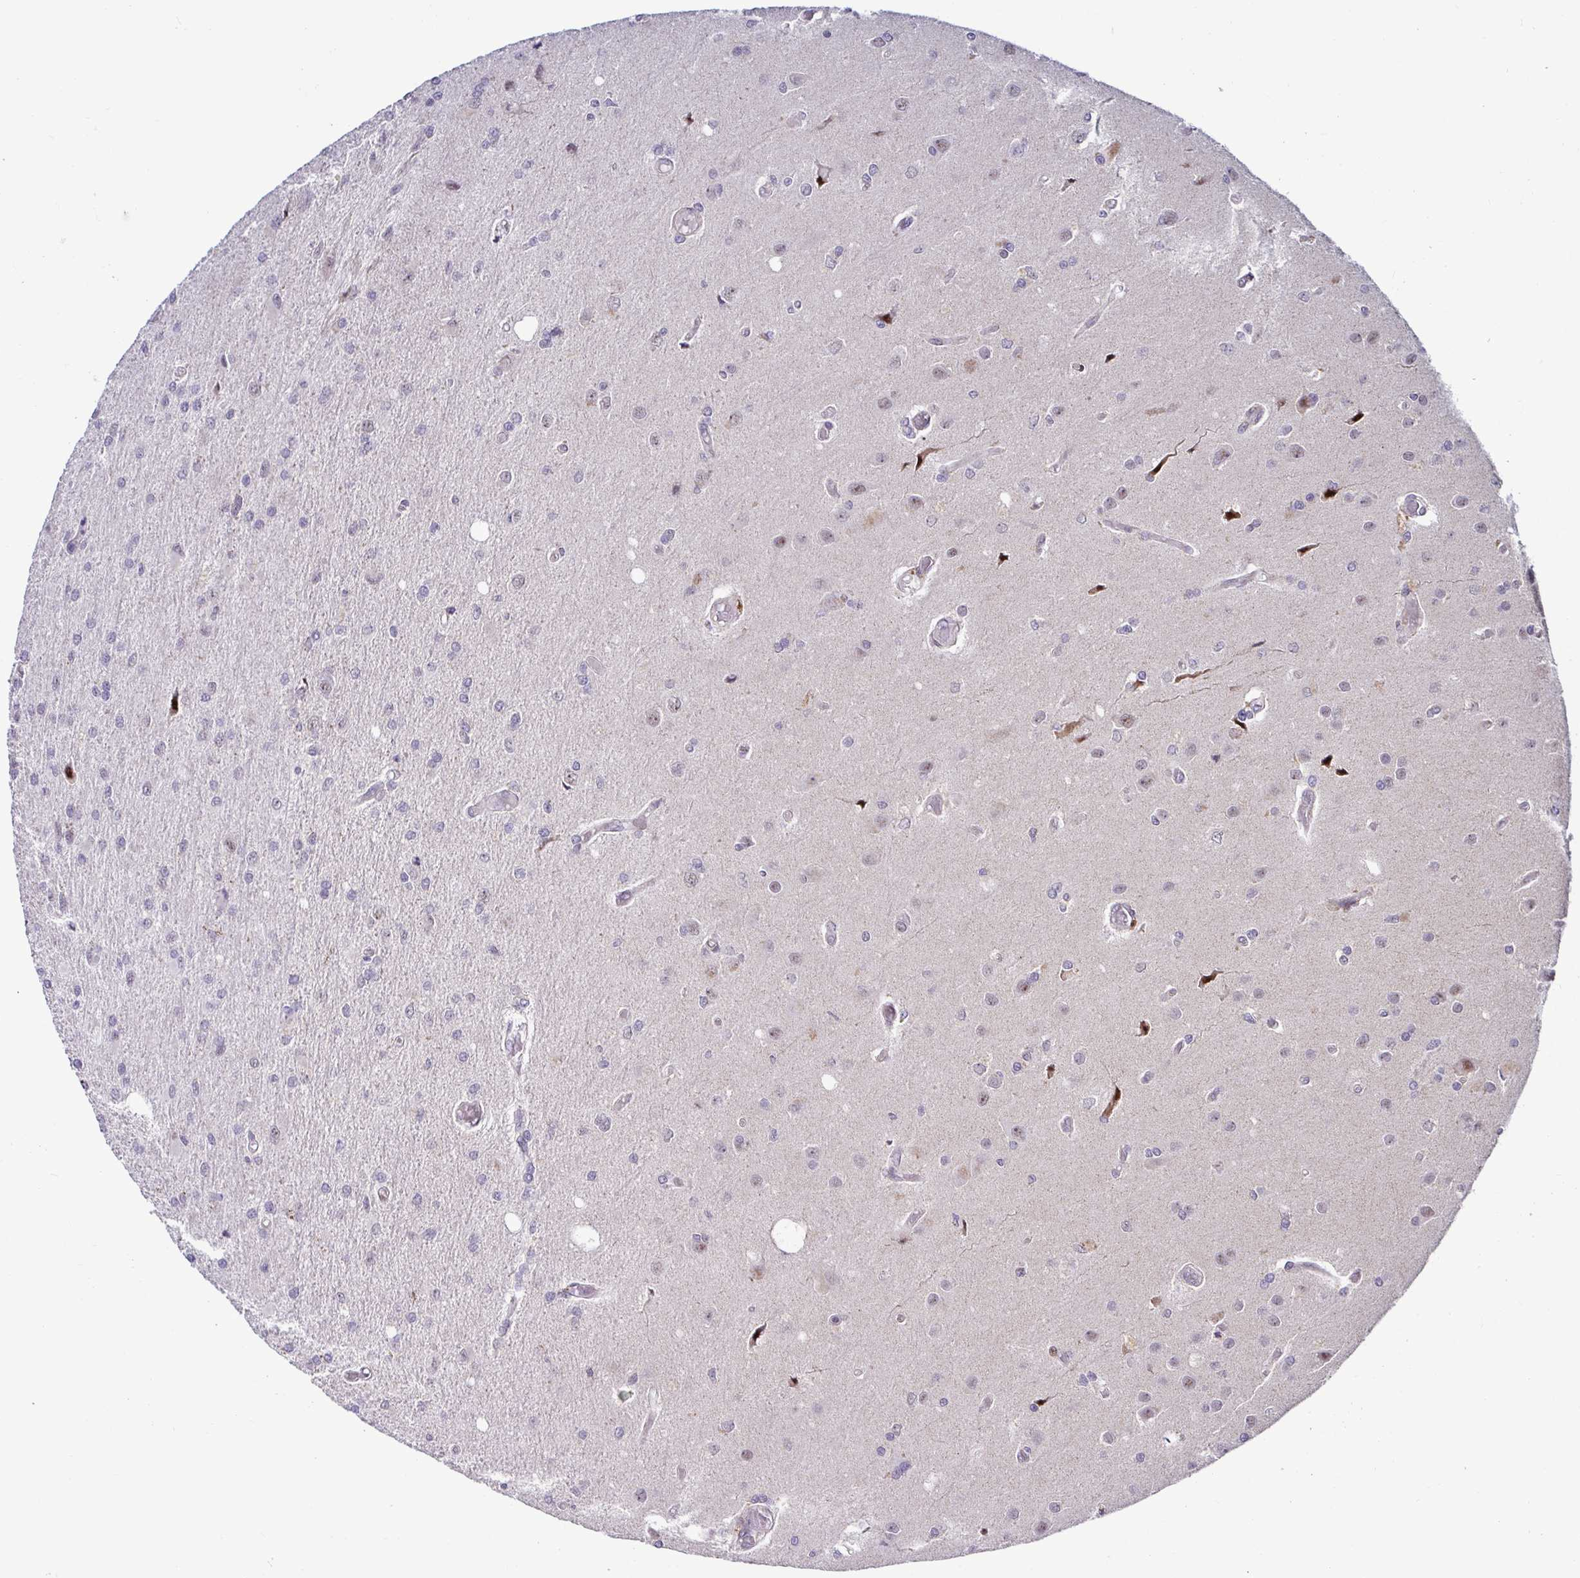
{"staining": {"intensity": "negative", "quantity": "none", "location": "none"}, "tissue": "glioma", "cell_type": "Tumor cells", "image_type": "cancer", "snomed": [{"axis": "morphology", "description": "Glioma, malignant, High grade"}, {"axis": "topography", "description": "Brain"}], "caption": "DAB immunohistochemical staining of human malignant glioma (high-grade) exhibits no significant expression in tumor cells.", "gene": "DZIP1", "patient": {"sex": "female", "age": 70}}